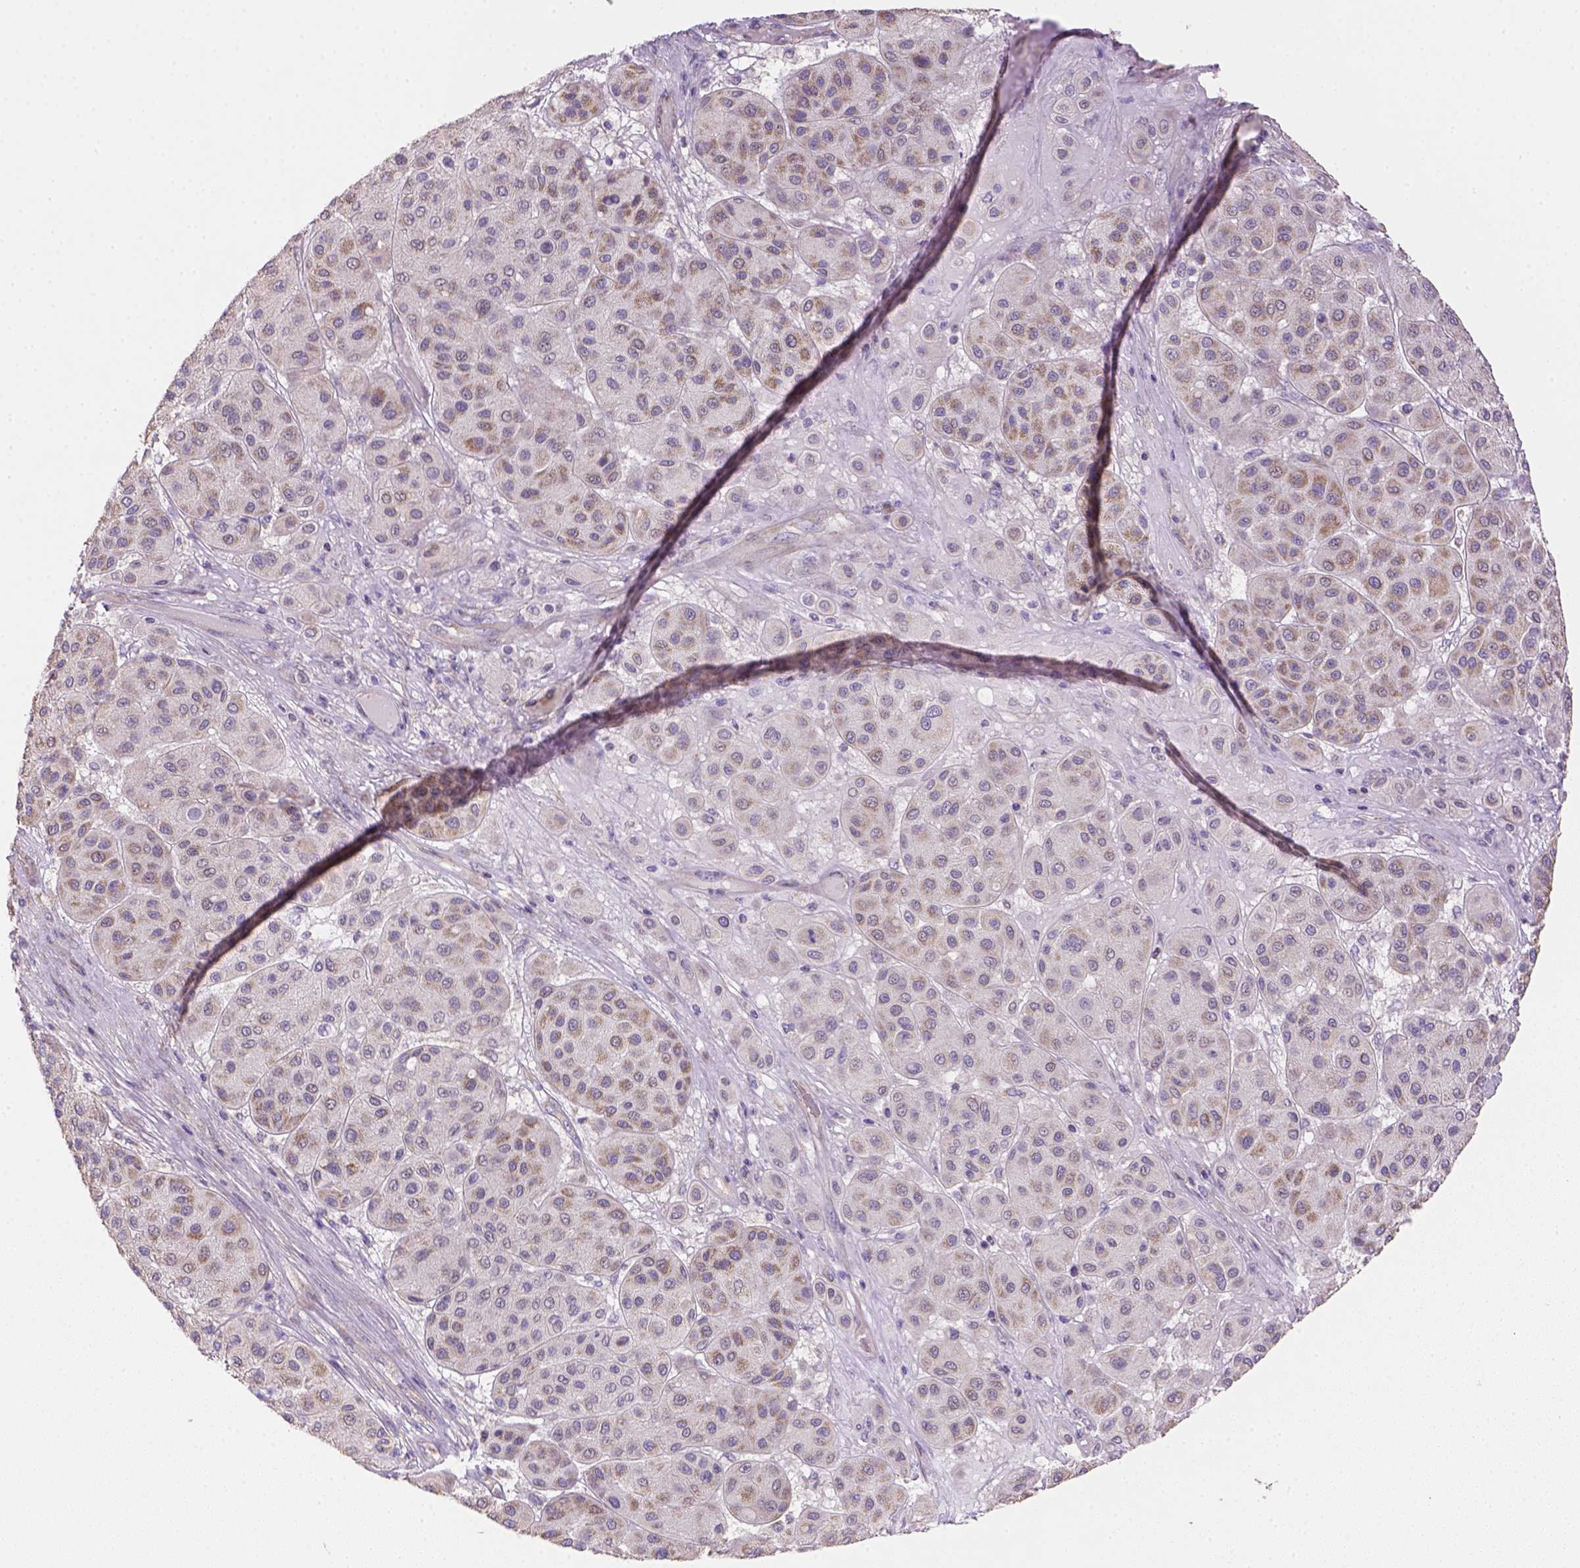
{"staining": {"intensity": "negative", "quantity": "none", "location": "none"}, "tissue": "melanoma", "cell_type": "Tumor cells", "image_type": "cancer", "snomed": [{"axis": "morphology", "description": "Malignant melanoma, Metastatic site"}, {"axis": "topography", "description": "Smooth muscle"}], "caption": "Tumor cells show no significant protein expression in melanoma.", "gene": "HTRA1", "patient": {"sex": "male", "age": 41}}